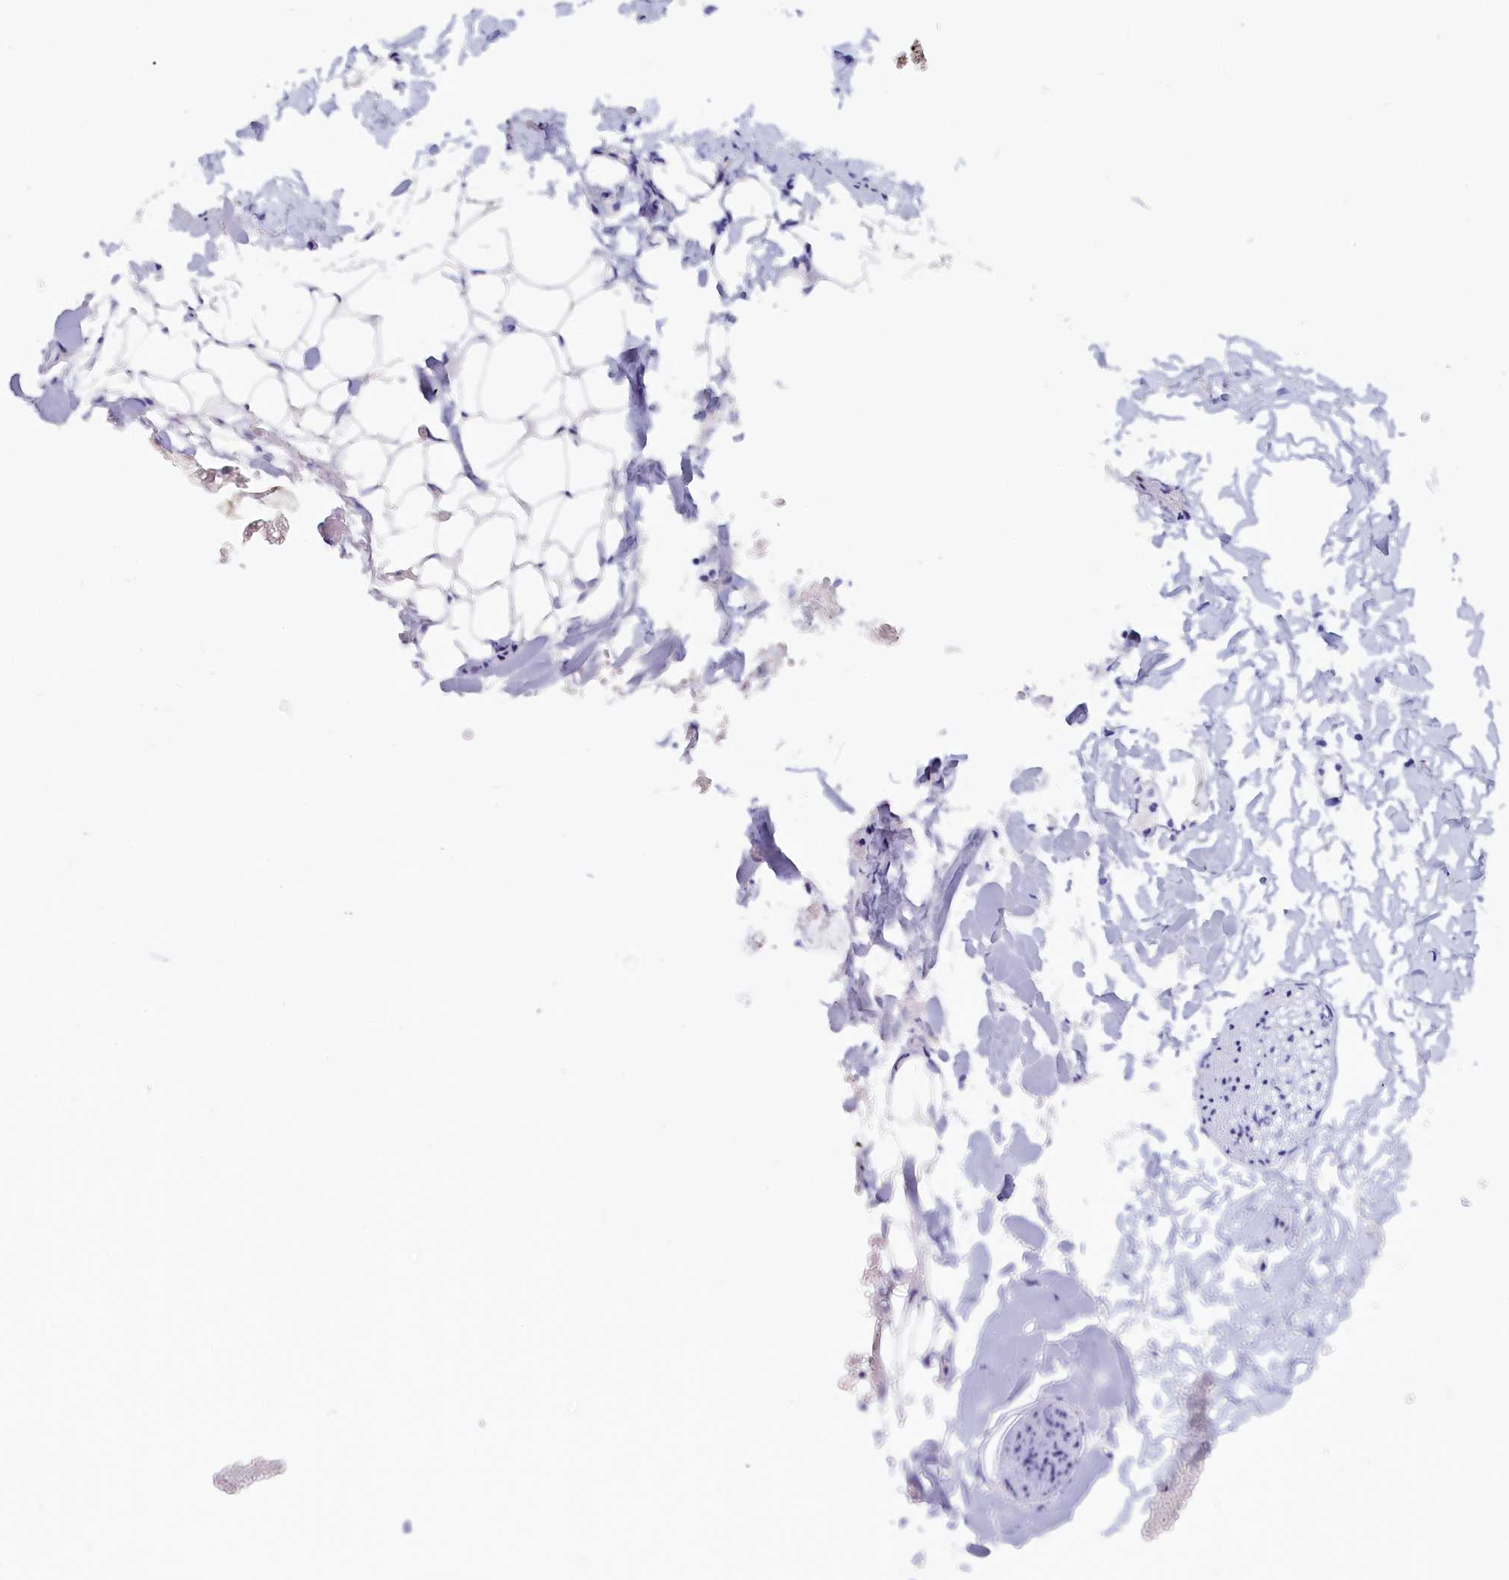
{"staining": {"intensity": "negative", "quantity": "none", "location": "none"}, "tissue": "adipose tissue", "cell_type": "Adipocytes", "image_type": "normal", "snomed": [{"axis": "morphology", "description": "Normal tissue, NOS"}, {"axis": "morphology", "description": "Adenocarcinoma, NOS"}, {"axis": "topography", "description": "Smooth muscle"}, {"axis": "topography", "description": "Colon"}], "caption": "Protein analysis of normal adipose tissue demonstrates no significant staining in adipocytes.", "gene": "ANKRD2", "patient": {"sex": "male", "age": 14}}